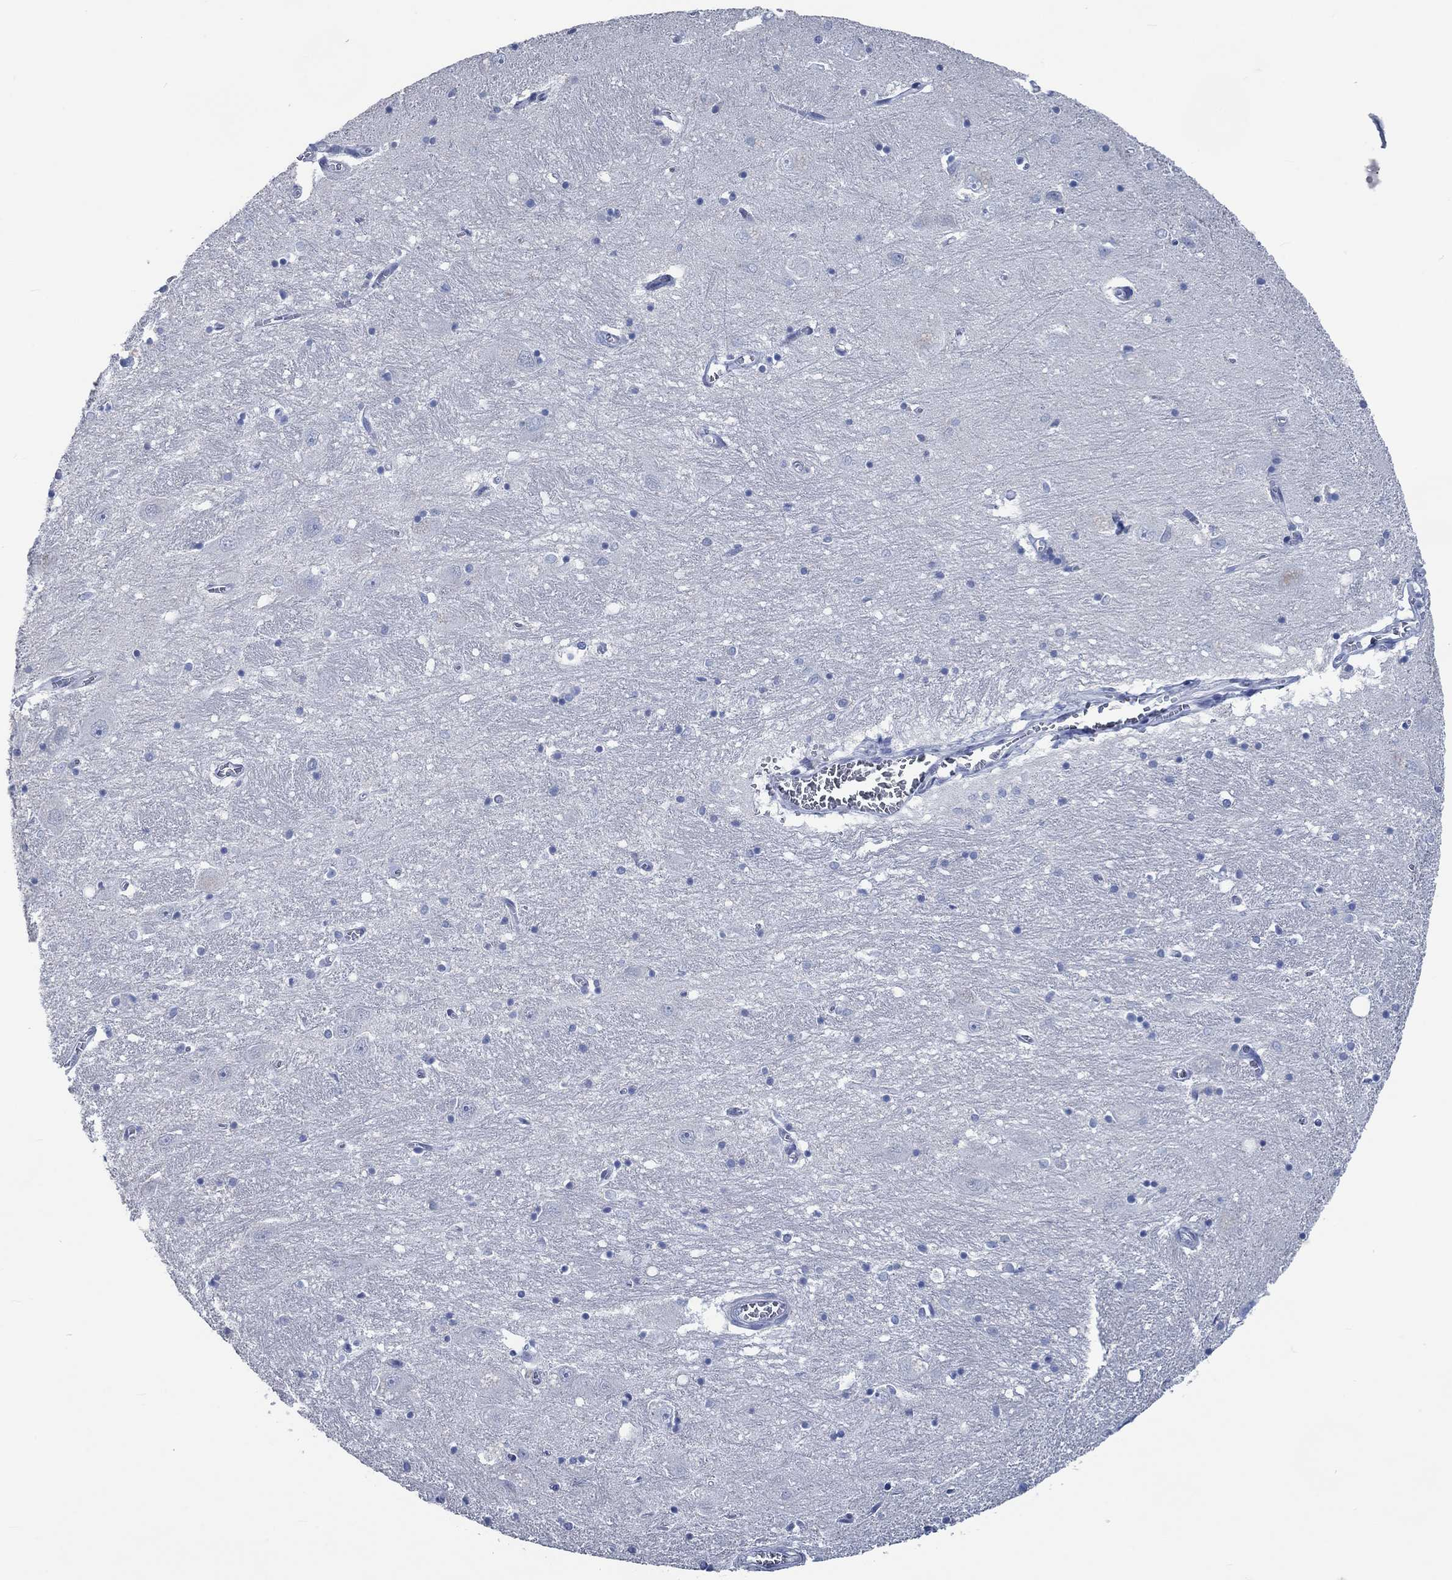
{"staining": {"intensity": "negative", "quantity": "none", "location": "none"}, "tissue": "caudate", "cell_type": "Glial cells", "image_type": "normal", "snomed": [{"axis": "morphology", "description": "Normal tissue, NOS"}, {"axis": "topography", "description": "Lateral ventricle wall"}], "caption": "High power microscopy image of an immunohistochemistry (IHC) histopathology image of normal caudate, revealing no significant staining in glial cells. The staining was performed using DAB (3,3'-diaminobenzidine) to visualize the protein expression in brown, while the nuclei were stained in blue with hematoxylin (Magnification: 20x).", "gene": "OBSCN", "patient": {"sex": "male", "age": 54}}